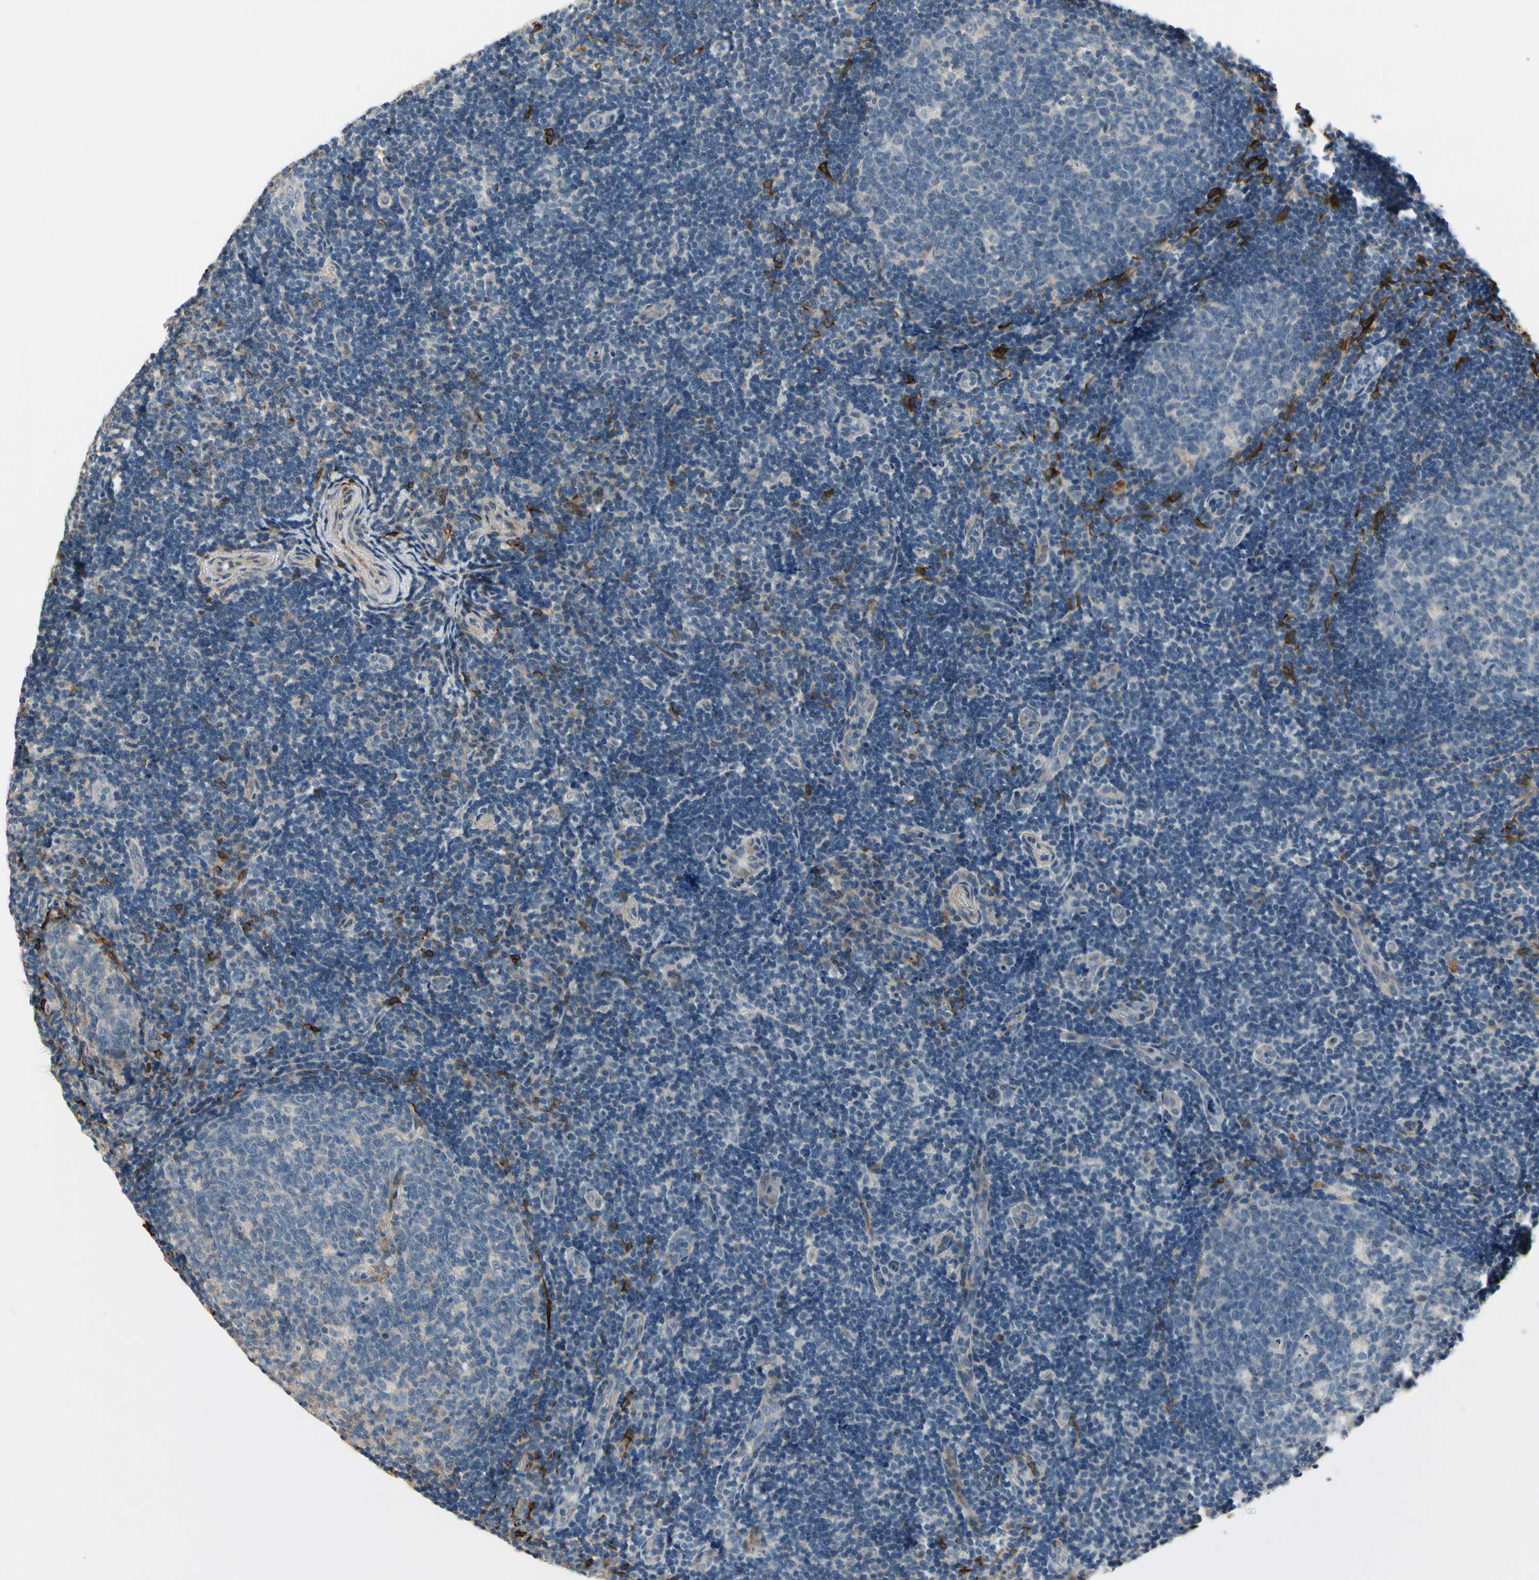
{"staining": {"intensity": "negative", "quantity": "none", "location": "none"}, "tissue": "tonsil", "cell_type": "Germinal center cells", "image_type": "normal", "snomed": [{"axis": "morphology", "description": "Normal tissue, NOS"}, {"axis": "topography", "description": "Tonsil"}], "caption": "A high-resolution histopathology image shows immunohistochemistry (IHC) staining of benign tonsil, which demonstrates no significant positivity in germinal center cells. (DAB (3,3'-diaminobenzidine) immunohistochemistry (IHC) visualized using brightfield microscopy, high magnification).", "gene": "SLC27A6", "patient": {"sex": "female", "age": 40}}